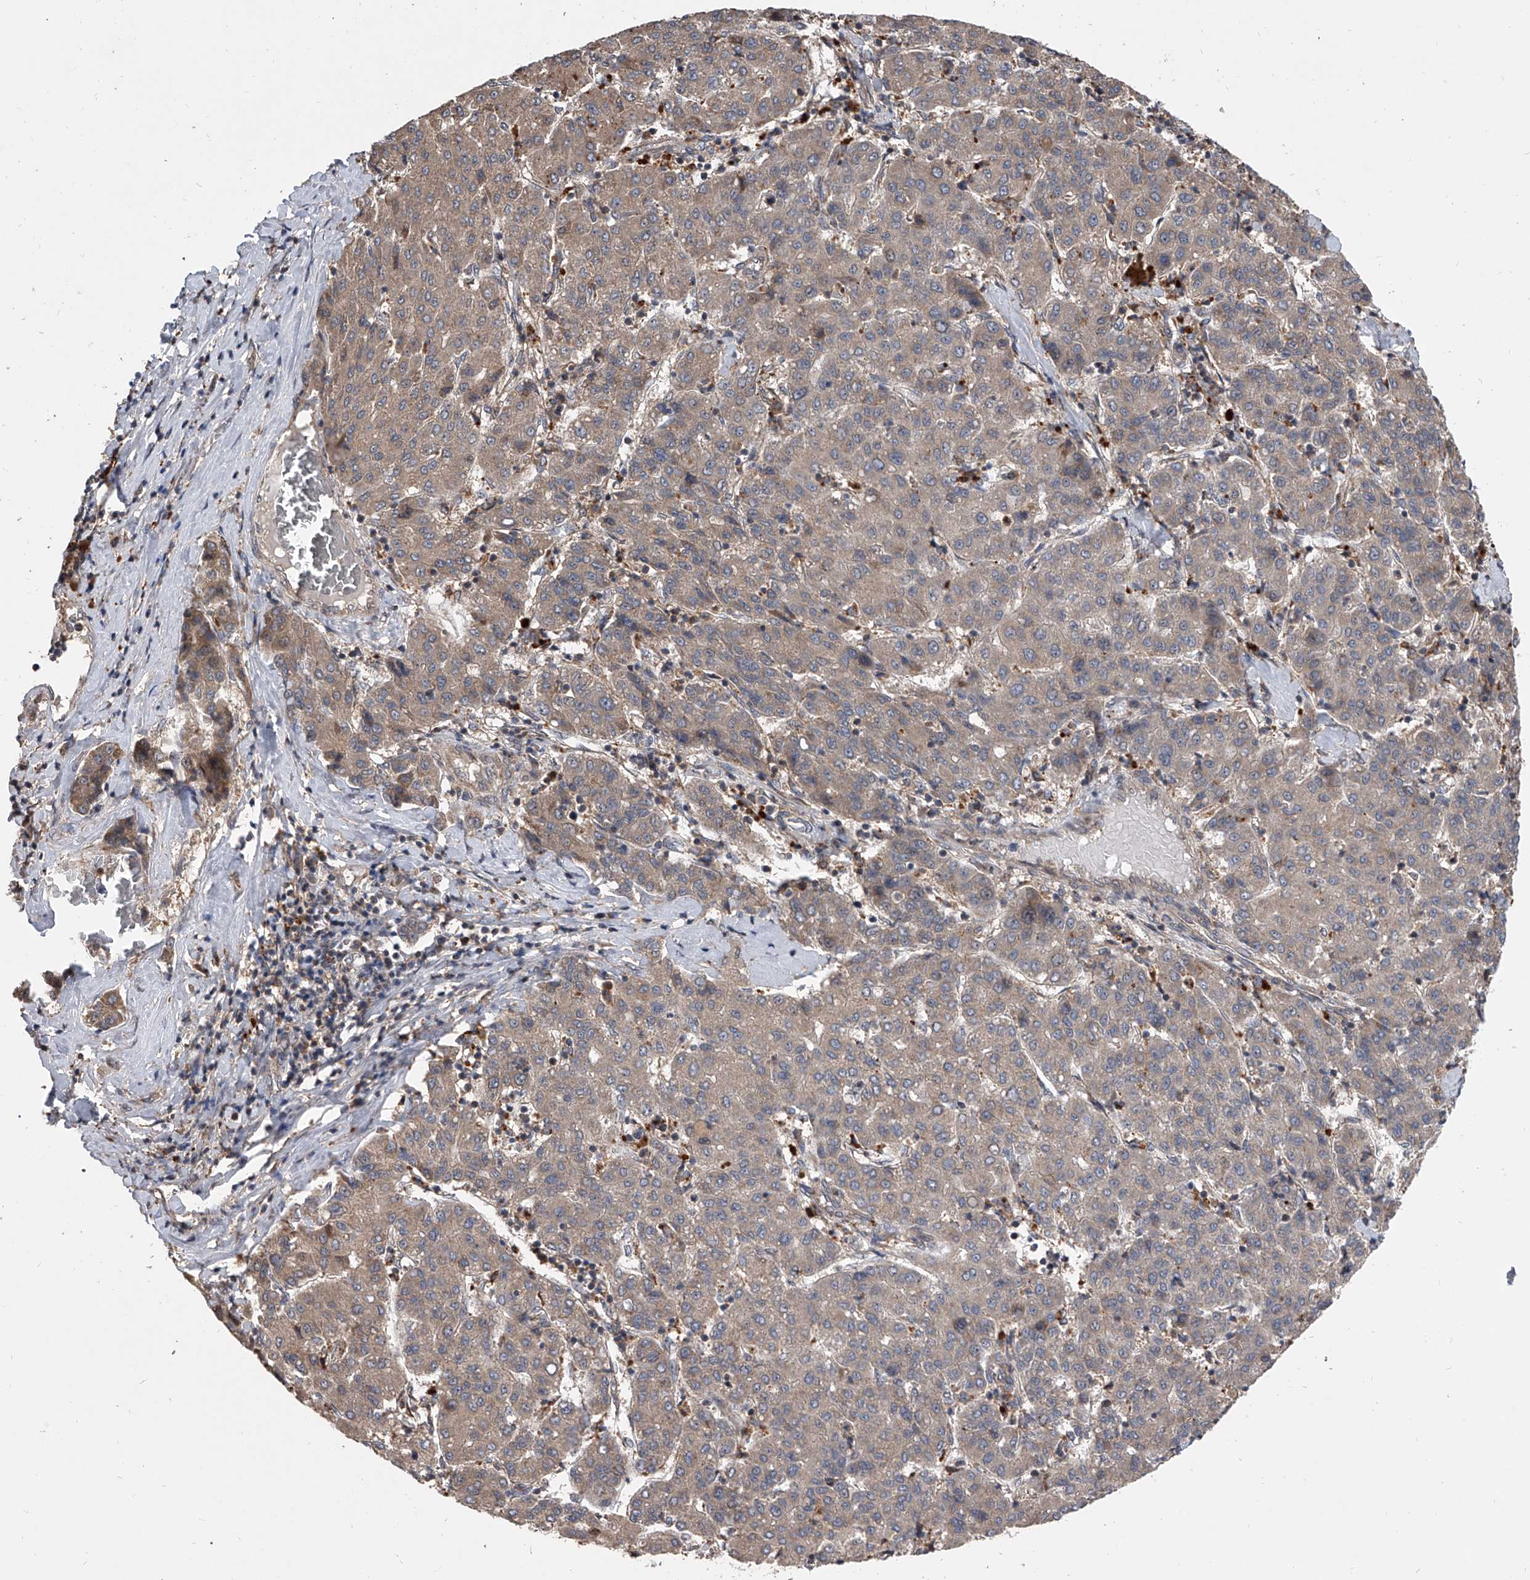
{"staining": {"intensity": "weak", "quantity": ">75%", "location": "cytoplasmic/membranous"}, "tissue": "liver cancer", "cell_type": "Tumor cells", "image_type": "cancer", "snomed": [{"axis": "morphology", "description": "Carcinoma, Hepatocellular, NOS"}, {"axis": "topography", "description": "Liver"}], "caption": "Hepatocellular carcinoma (liver) stained for a protein displays weak cytoplasmic/membranous positivity in tumor cells. (IHC, brightfield microscopy, high magnification).", "gene": "GEMIN8", "patient": {"sex": "male", "age": 65}}